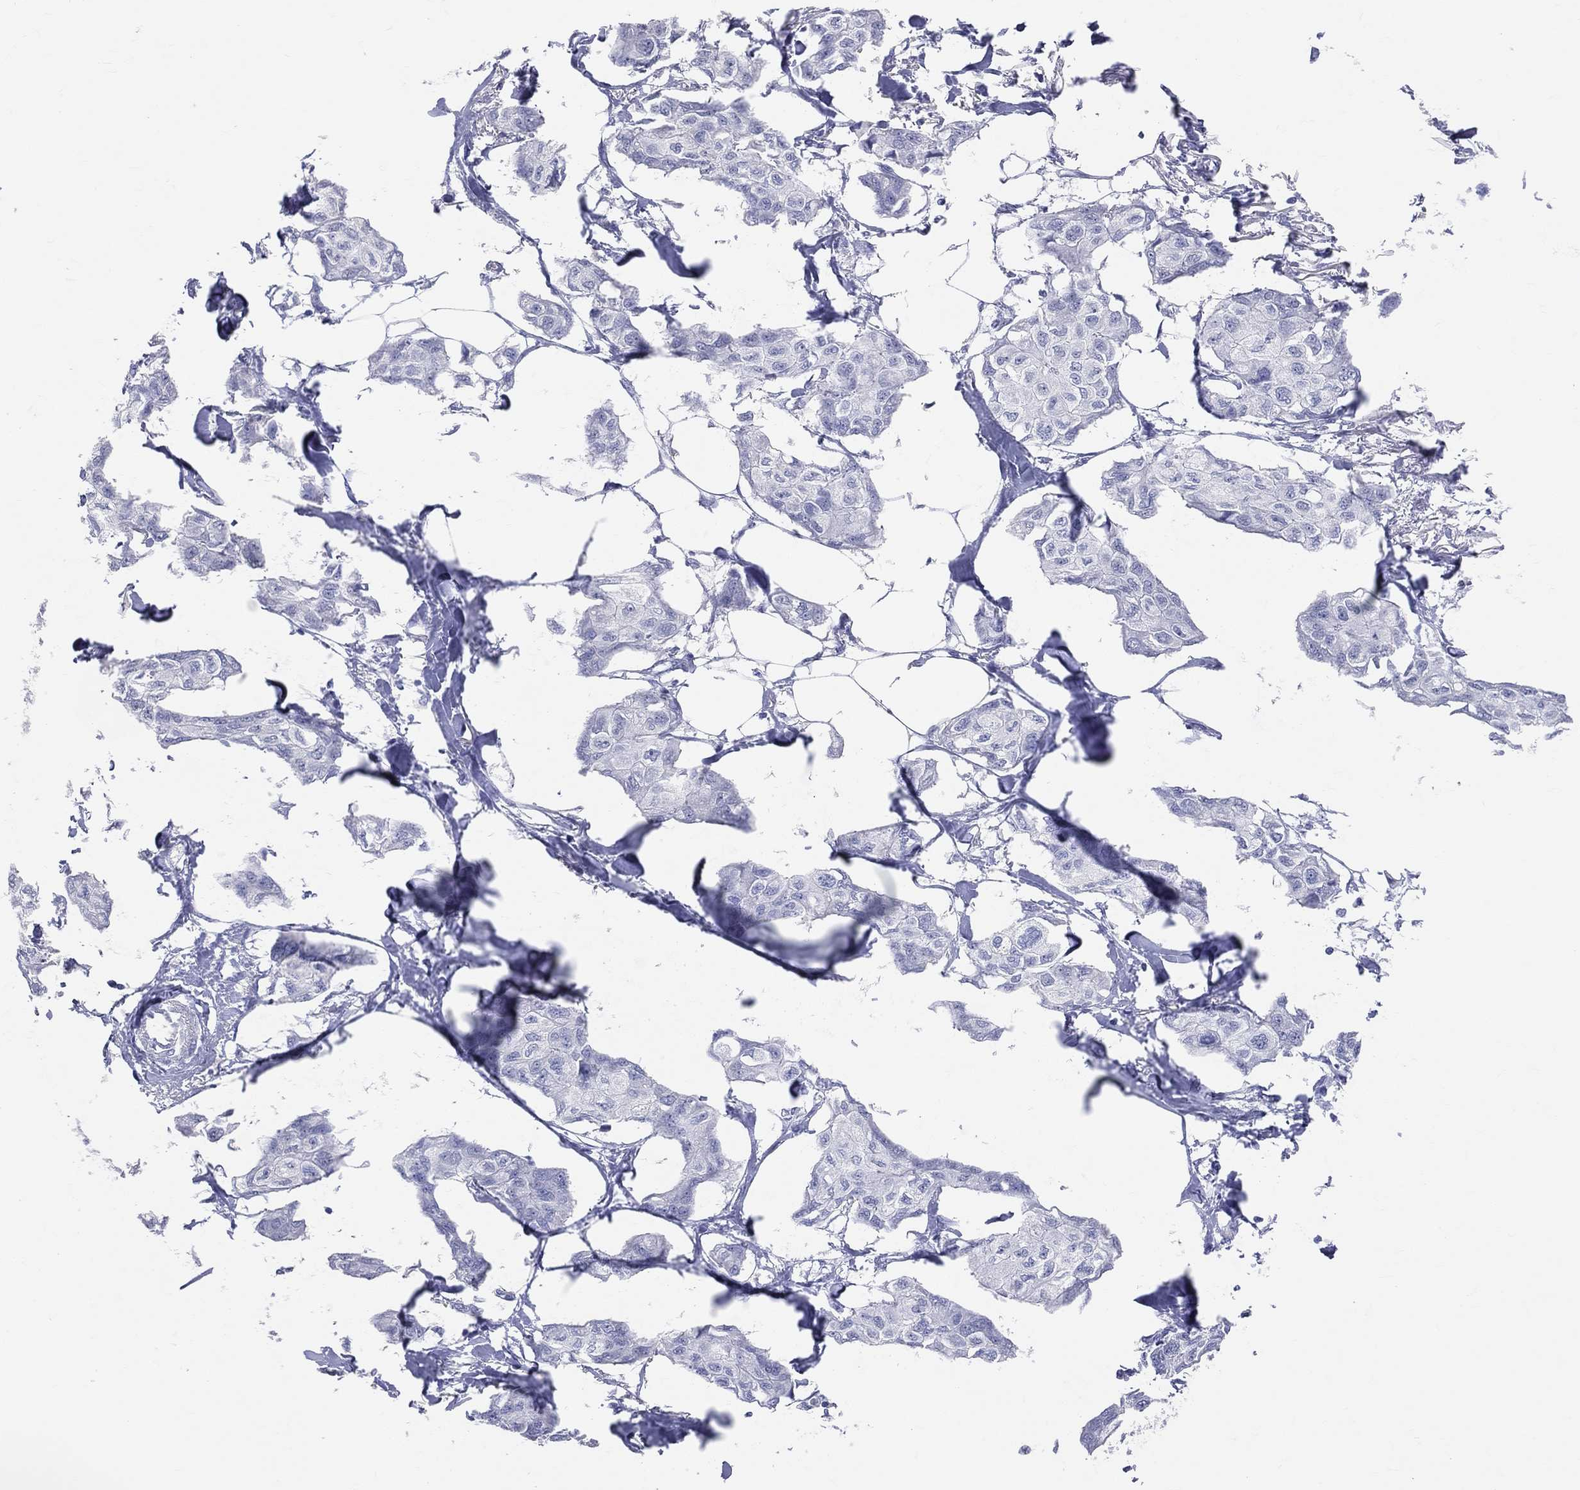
{"staining": {"intensity": "negative", "quantity": "none", "location": "none"}, "tissue": "breast cancer", "cell_type": "Tumor cells", "image_type": "cancer", "snomed": [{"axis": "morphology", "description": "Duct carcinoma"}, {"axis": "topography", "description": "Breast"}], "caption": "High power microscopy photomicrograph of an IHC image of breast cancer (invasive ductal carcinoma), revealing no significant positivity in tumor cells.", "gene": "LAT", "patient": {"sex": "female", "age": 80}}